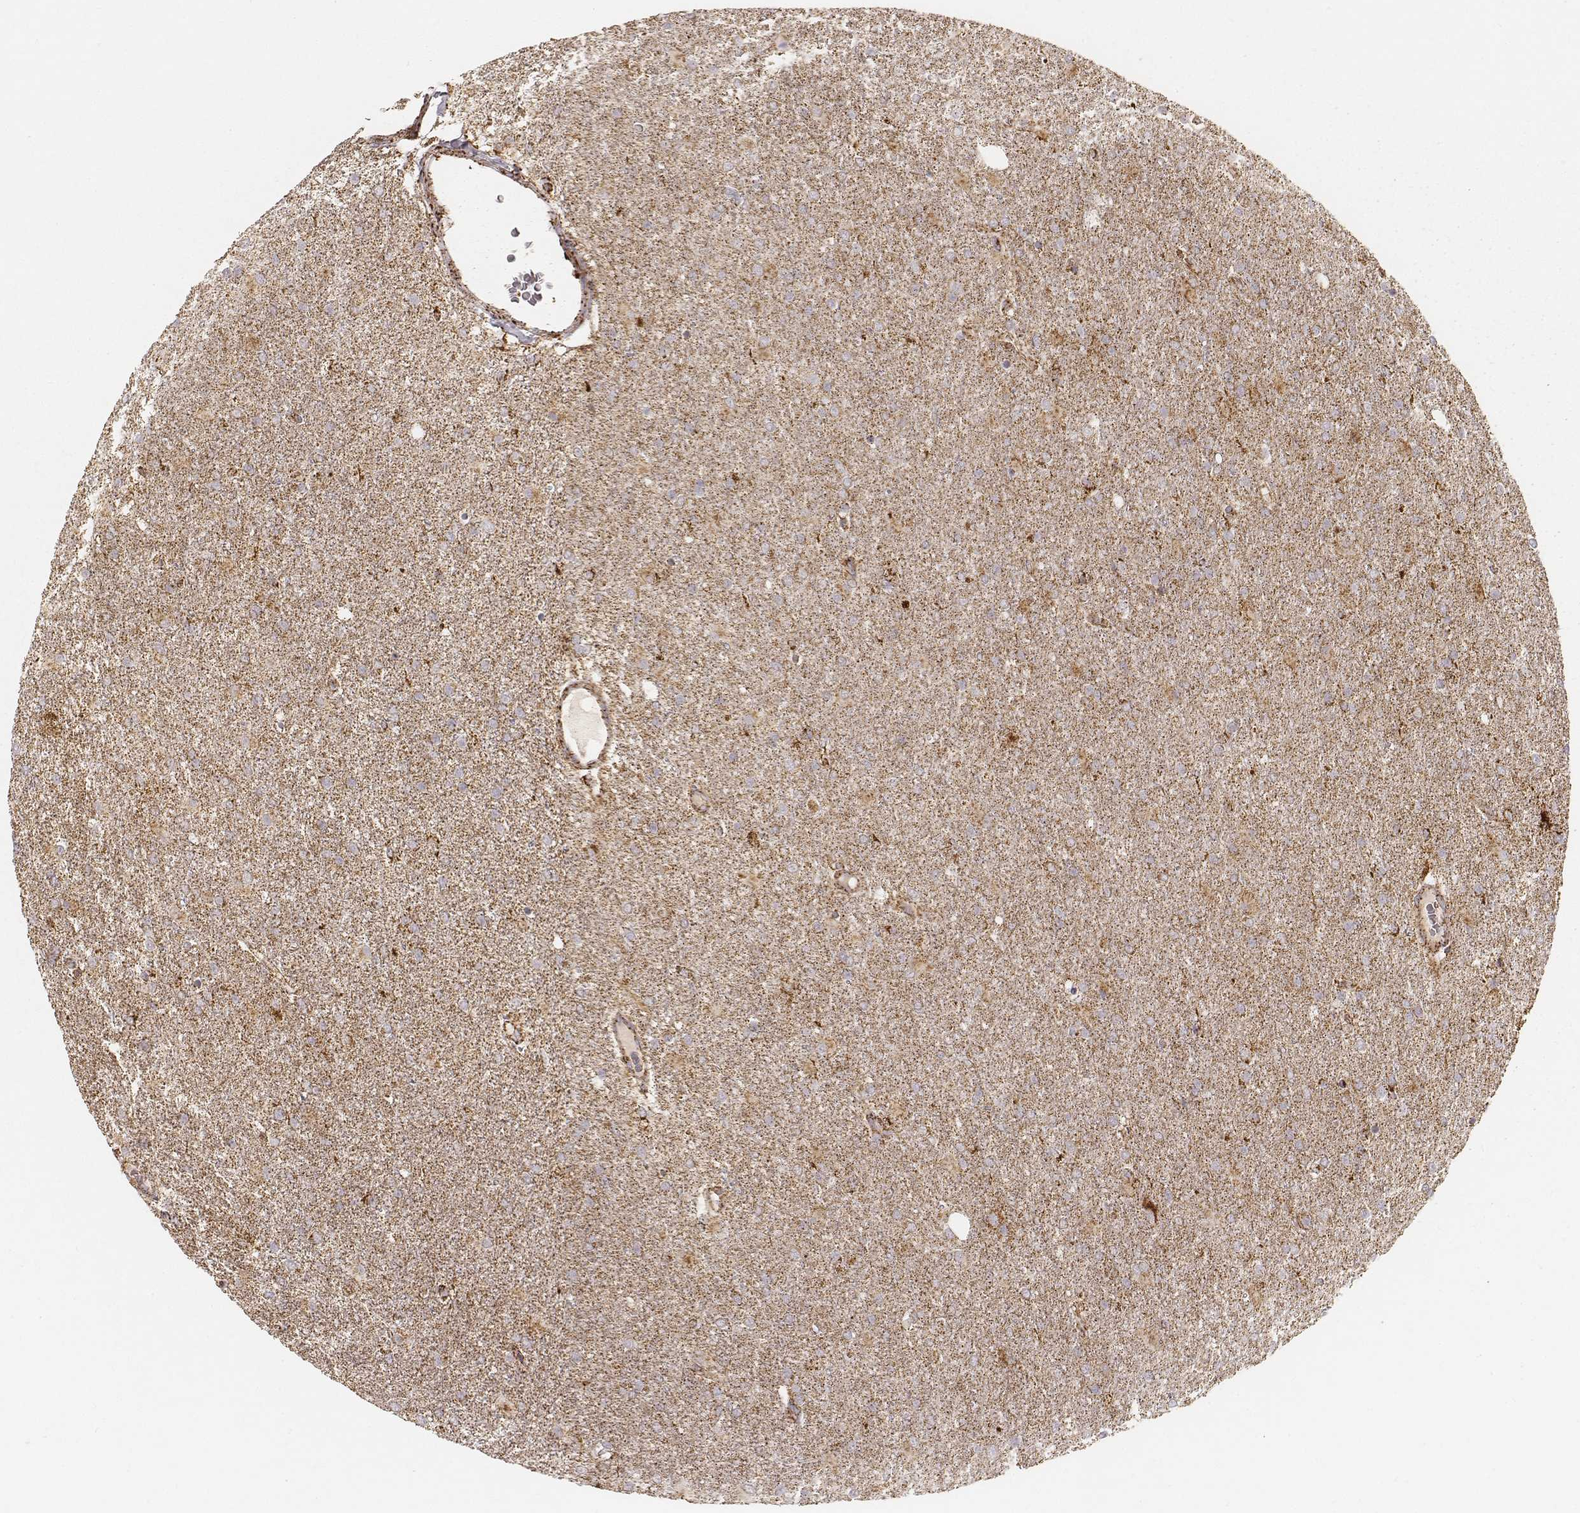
{"staining": {"intensity": "moderate", "quantity": ">75%", "location": "cytoplasmic/membranous"}, "tissue": "glioma", "cell_type": "Tumor cells", "image_type": "cancer", "snomed": [{"axis": "morphology", "description": "Glioma, malignant, High grade"}, {"axis": "topography", "description": "Cerebral cortex"}], "caption": "High-power microscopy captured an immunohistochemistry (IHC) micrograph of glioma, revealing moderate cytoplasmic/membranous positivity in about >75% of tumor cells.", "gene": "CS", "patient": {"sex": "male", "age": 70}}